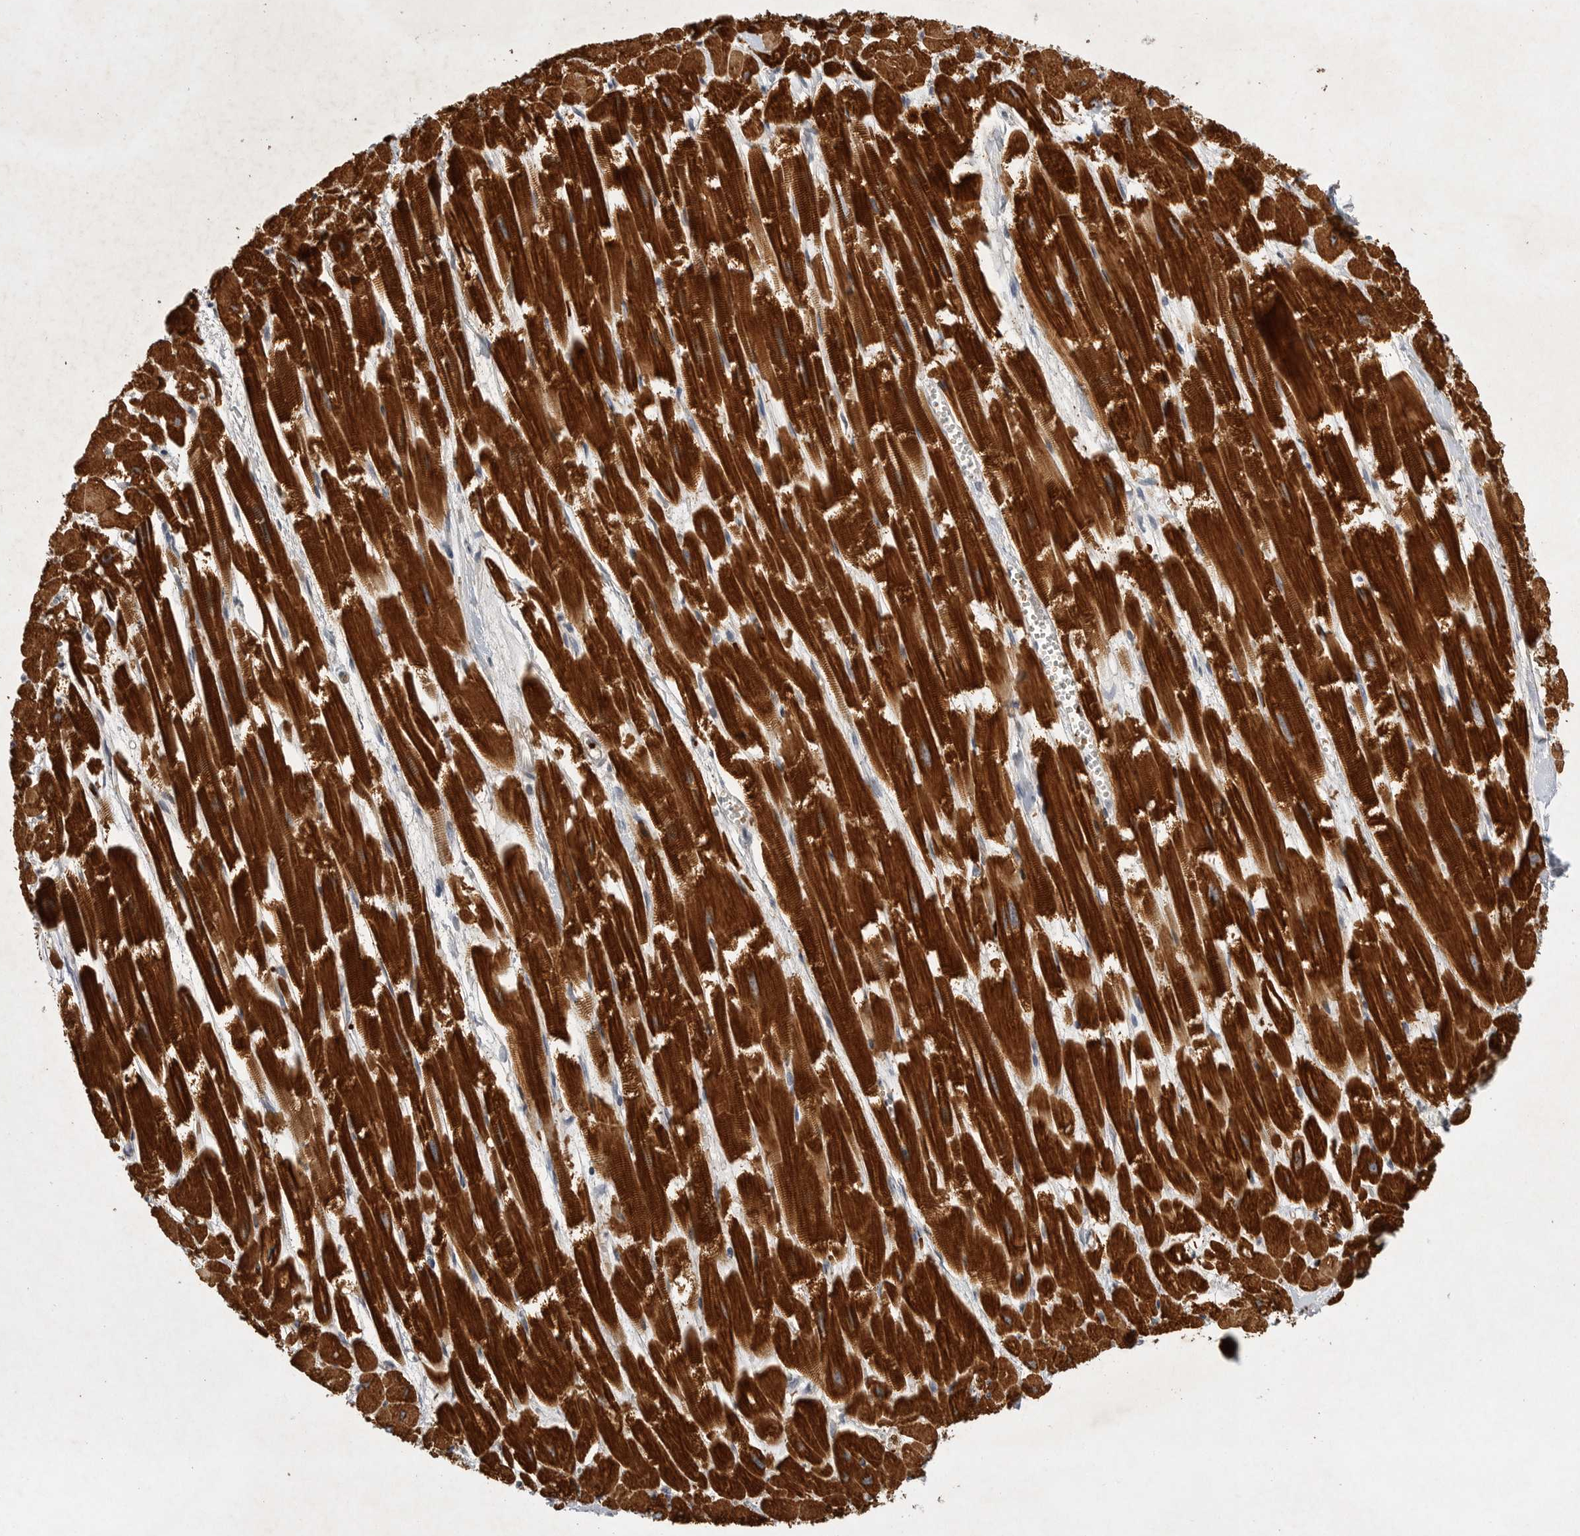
{"staining": {"intensity": "strong", "quantity": ">75%", "location": "cytoplasmic/membranous"}, "tissue": "heart muscle", "cell_type": "Cardiomyocytes", "image_type": "normal", "snomed": [{"axis": "morphology", "description": "Normal tissue, NOS"}, {"axis": "topography", "description": "Heart"}], "caption": "Protein expression analysis of normal human heart muscle reveals strong cytoplasmic/membranous expression in approximately >75% of cardiomyocytes. (Stains: DAB in brown, nuclei in blue, Microscopy: brightfield microscopy at high magnification).", "gene": "UBE3D", "patient": {"sex": "male", "age": 54}}